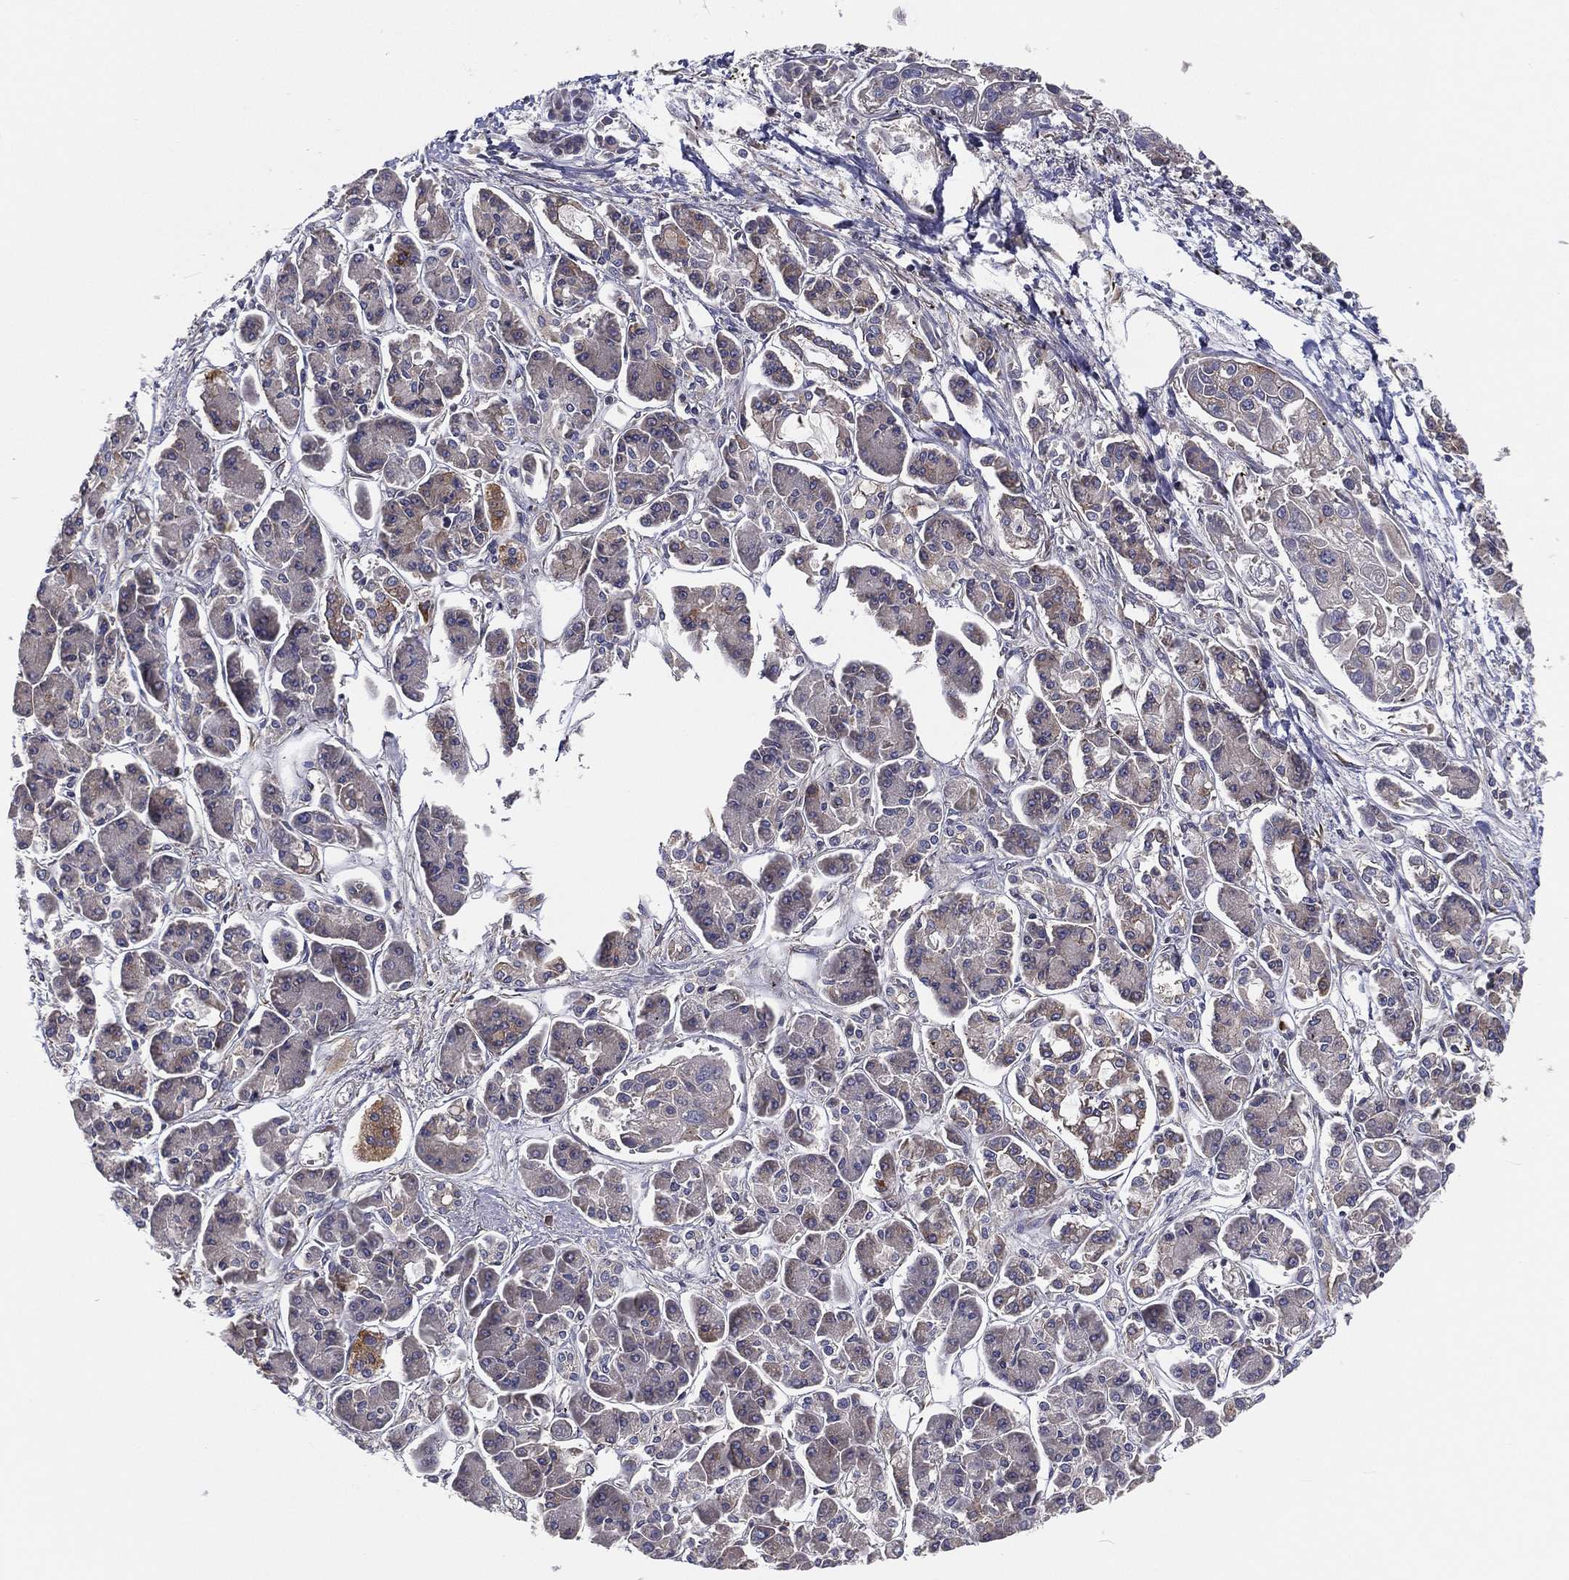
{"staining": {"intensity": "negative", "quantity": "none", "location": "none"}, "tissue": "pancreatic cancer", "cell_type": "Tumor cells", "image_type": "cancer", "snomed": [{"axis": "morphology", "description": "Adenocarcinoma, NOS"}, {"axis": "topography", "description": "Pancreas"}], "caption": "Immunohistochemistry photomicrograph of neoplastic tissue: human adenocarcinoma (pancreatic) stained with DAB (3,3'-diaminobenzidine) displays no significant protein positivity in tumor cells. The staining was performed using DAB to visualize the protein expression in brown, while the nuclei were stained in blue with hematoxylin (Magnification: 20x).", "gene": "EIF2B5", "patient": {"sex": "male", "age": 85}}